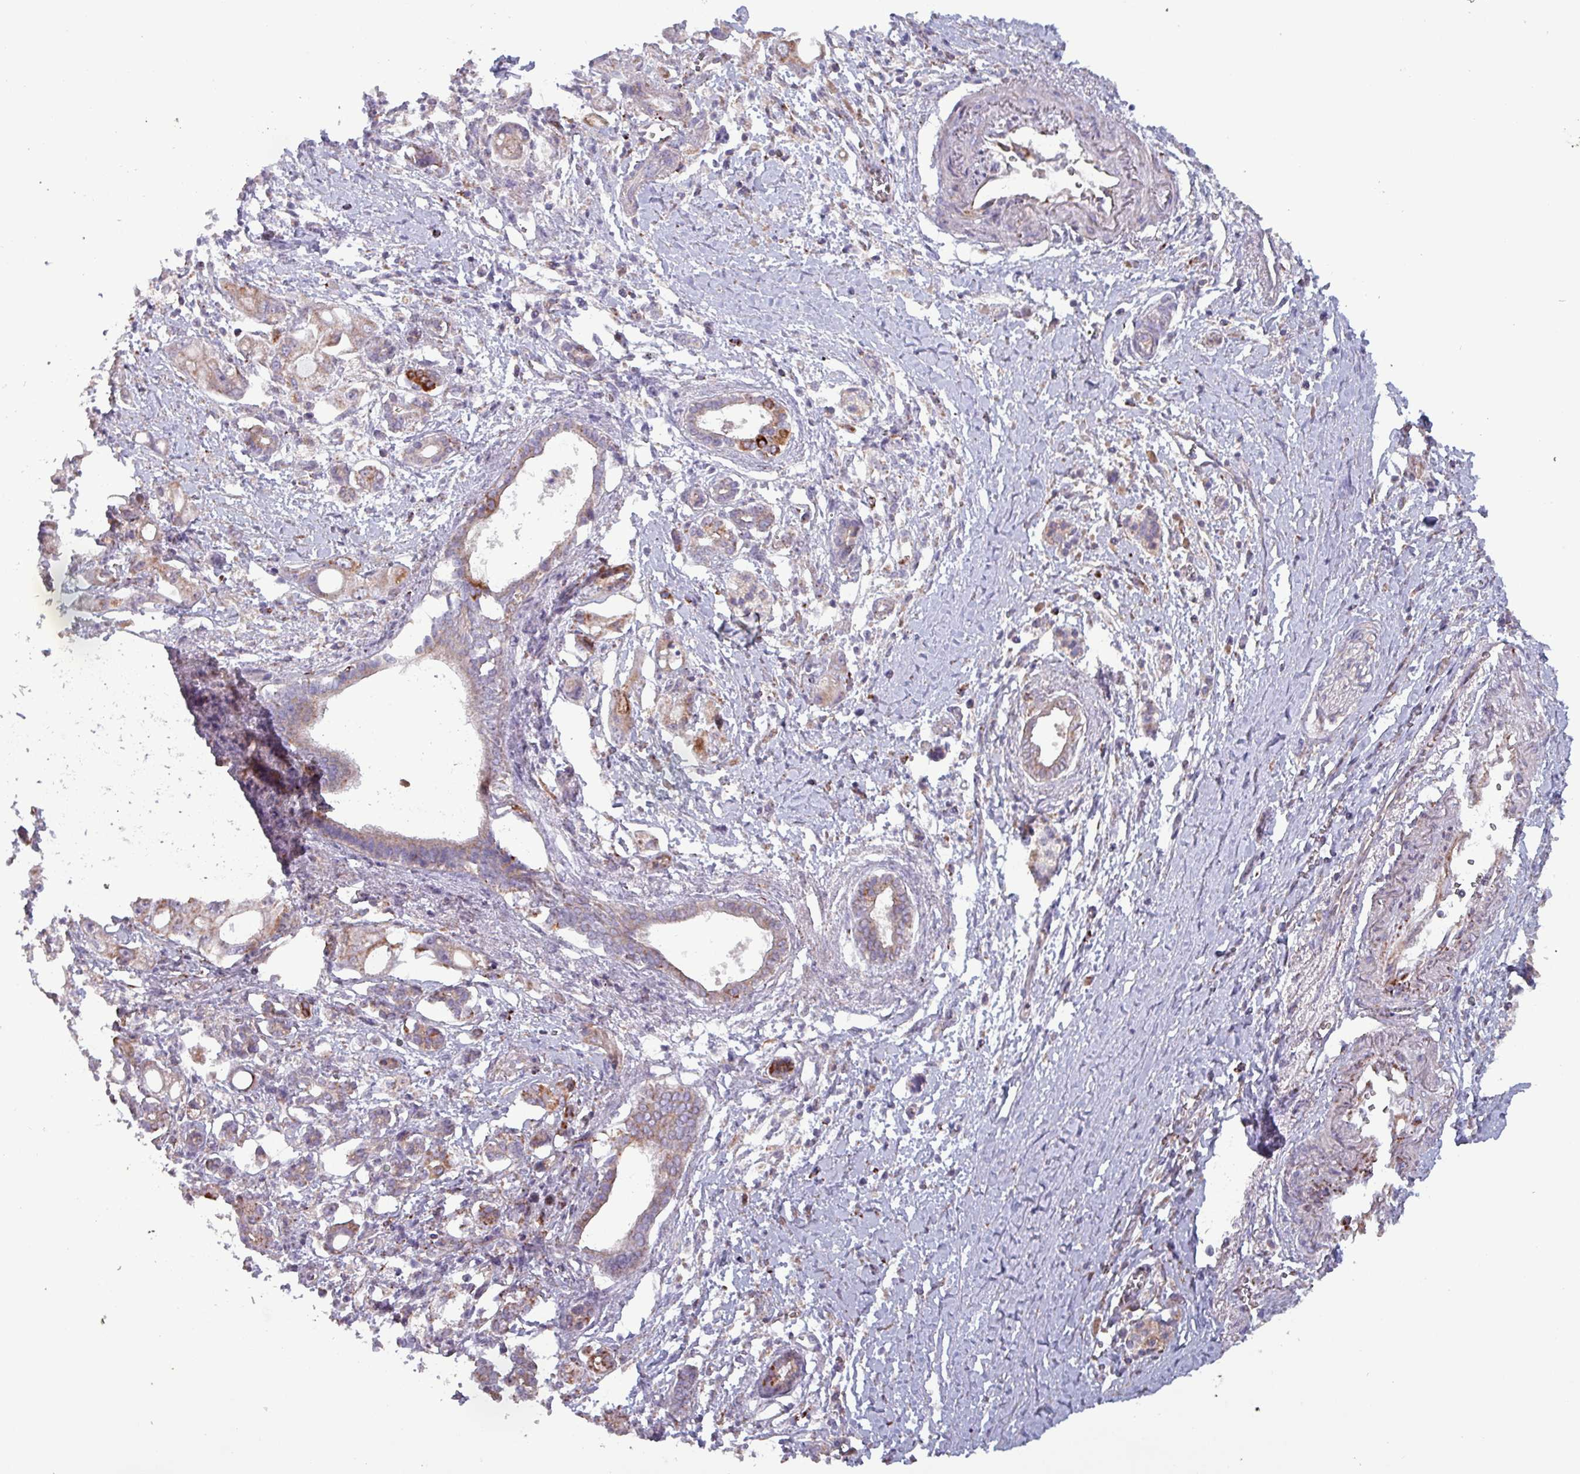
{"staining": {"intensity": "weak", "quantity": "25%-75%", "location": "cytoplasmic/membranous"}, "tissue": "pancreatic cancer", "cell_type": "Tumor cells", "image_type": "cancer", "snomed": [{"axis": "morphology", "description": "Adenocarcinoma, NOS"}, {"axis": "topography", "description": "Pancreas"}], "caption": "High-magnification brightfield microscopy of adenocarcinoma (pancreatic) stained with DAB (3,3'-diaminobenzidine) (brown) and counterstained with hematoxylin (blue). tumor cells exhibit weak cytoplasmic/membranous staining is seen in about25%-75% of cells.", "gene": "ZNF322", "patient": {"sex": "male", "age": 68}}